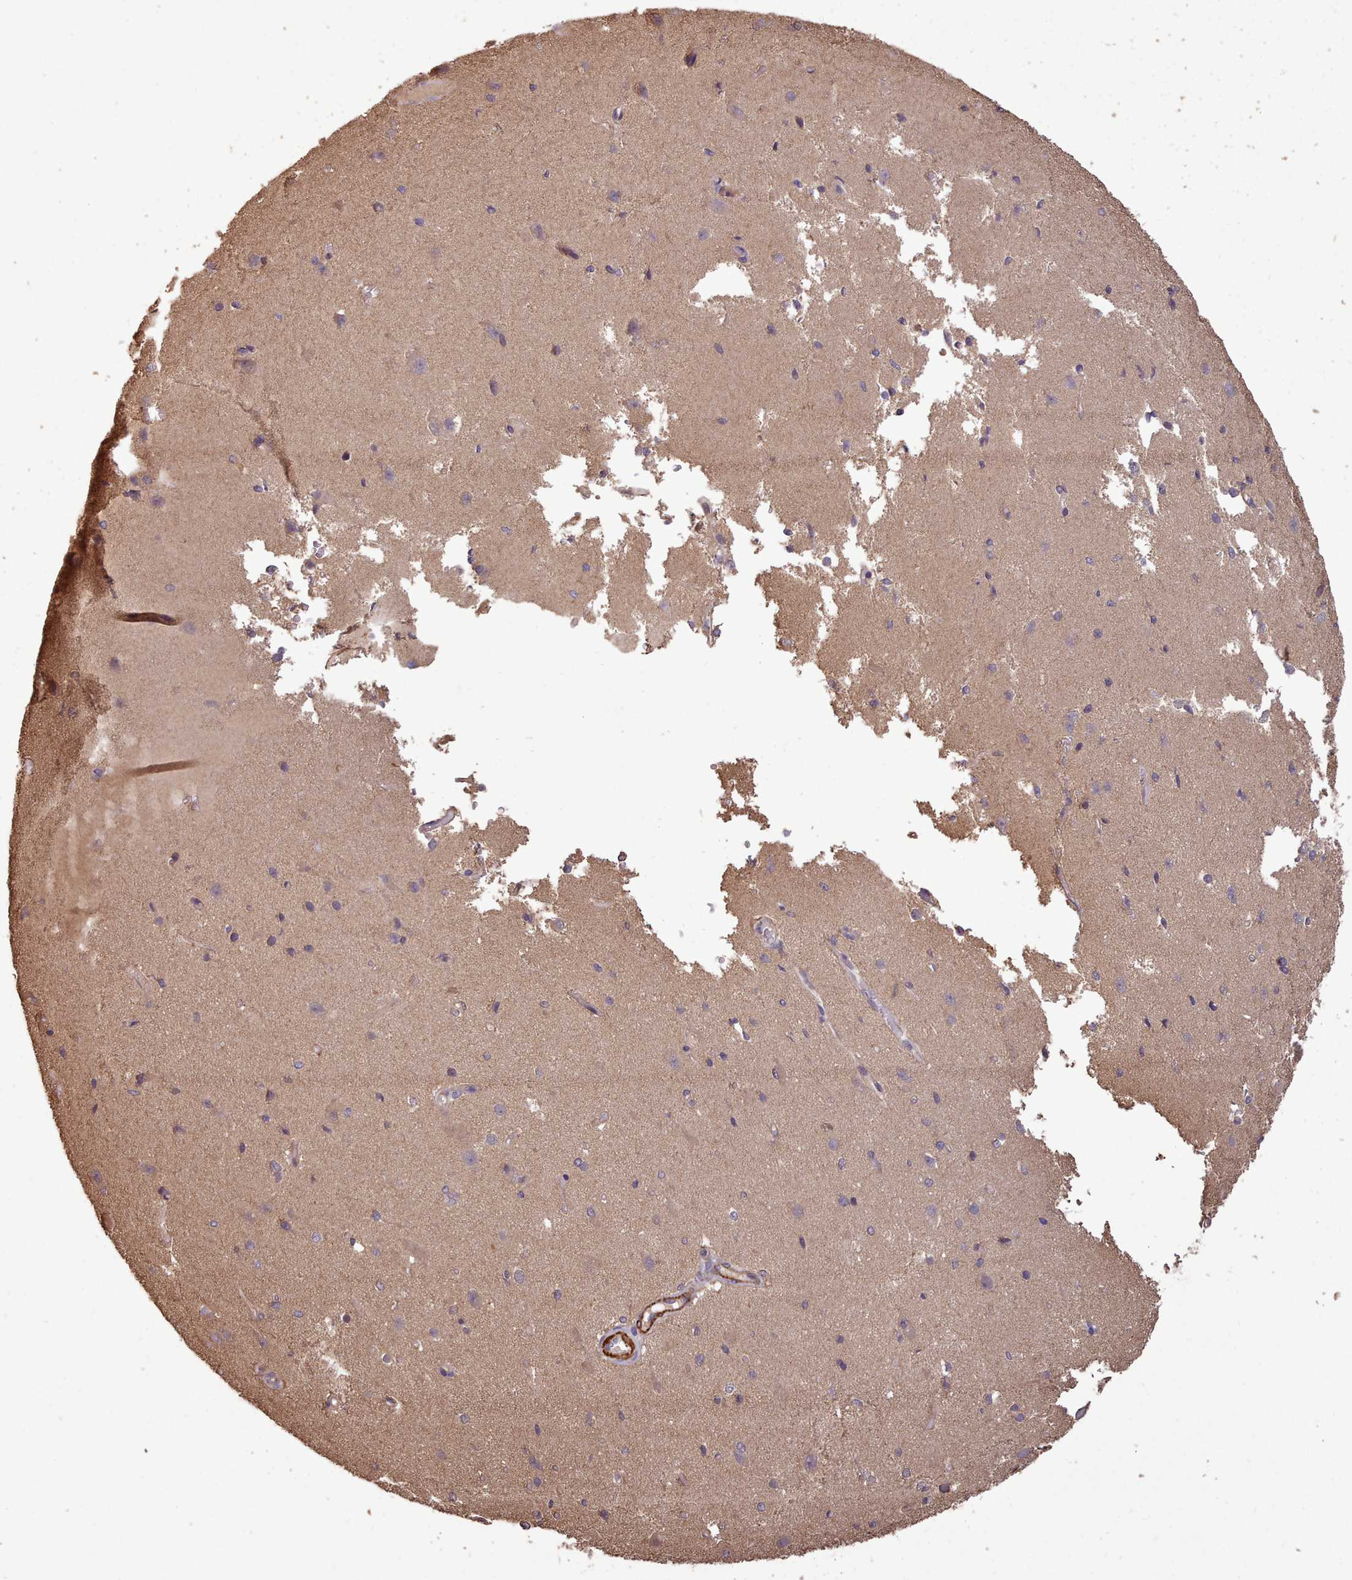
{"staining": {"intensity": "strong", "quantity": "25%-75%", "location": "cytoplasmic/membranous"}, "tissue": "cerebral cortex", "cell_type": "Endothelial cells", "image_type": "normal", "snomed": [{"axis": "morphology", "description": "Normal tissue, NOS"}, {"axis": "morphology", "description": "Inflammation, NOS"}, {"axis": "topography", "description": "Cerebral cortex"}], "caption": "IHC histopathology image of benign cerebral cortex stained for a protein (brown), which demonstrates high levels of strong cytoplasmic/membranous staining in about 25%-75% of endothelial cells.", "gene": "NLRC4", "patient": {"sex": "male", "age": 6}}